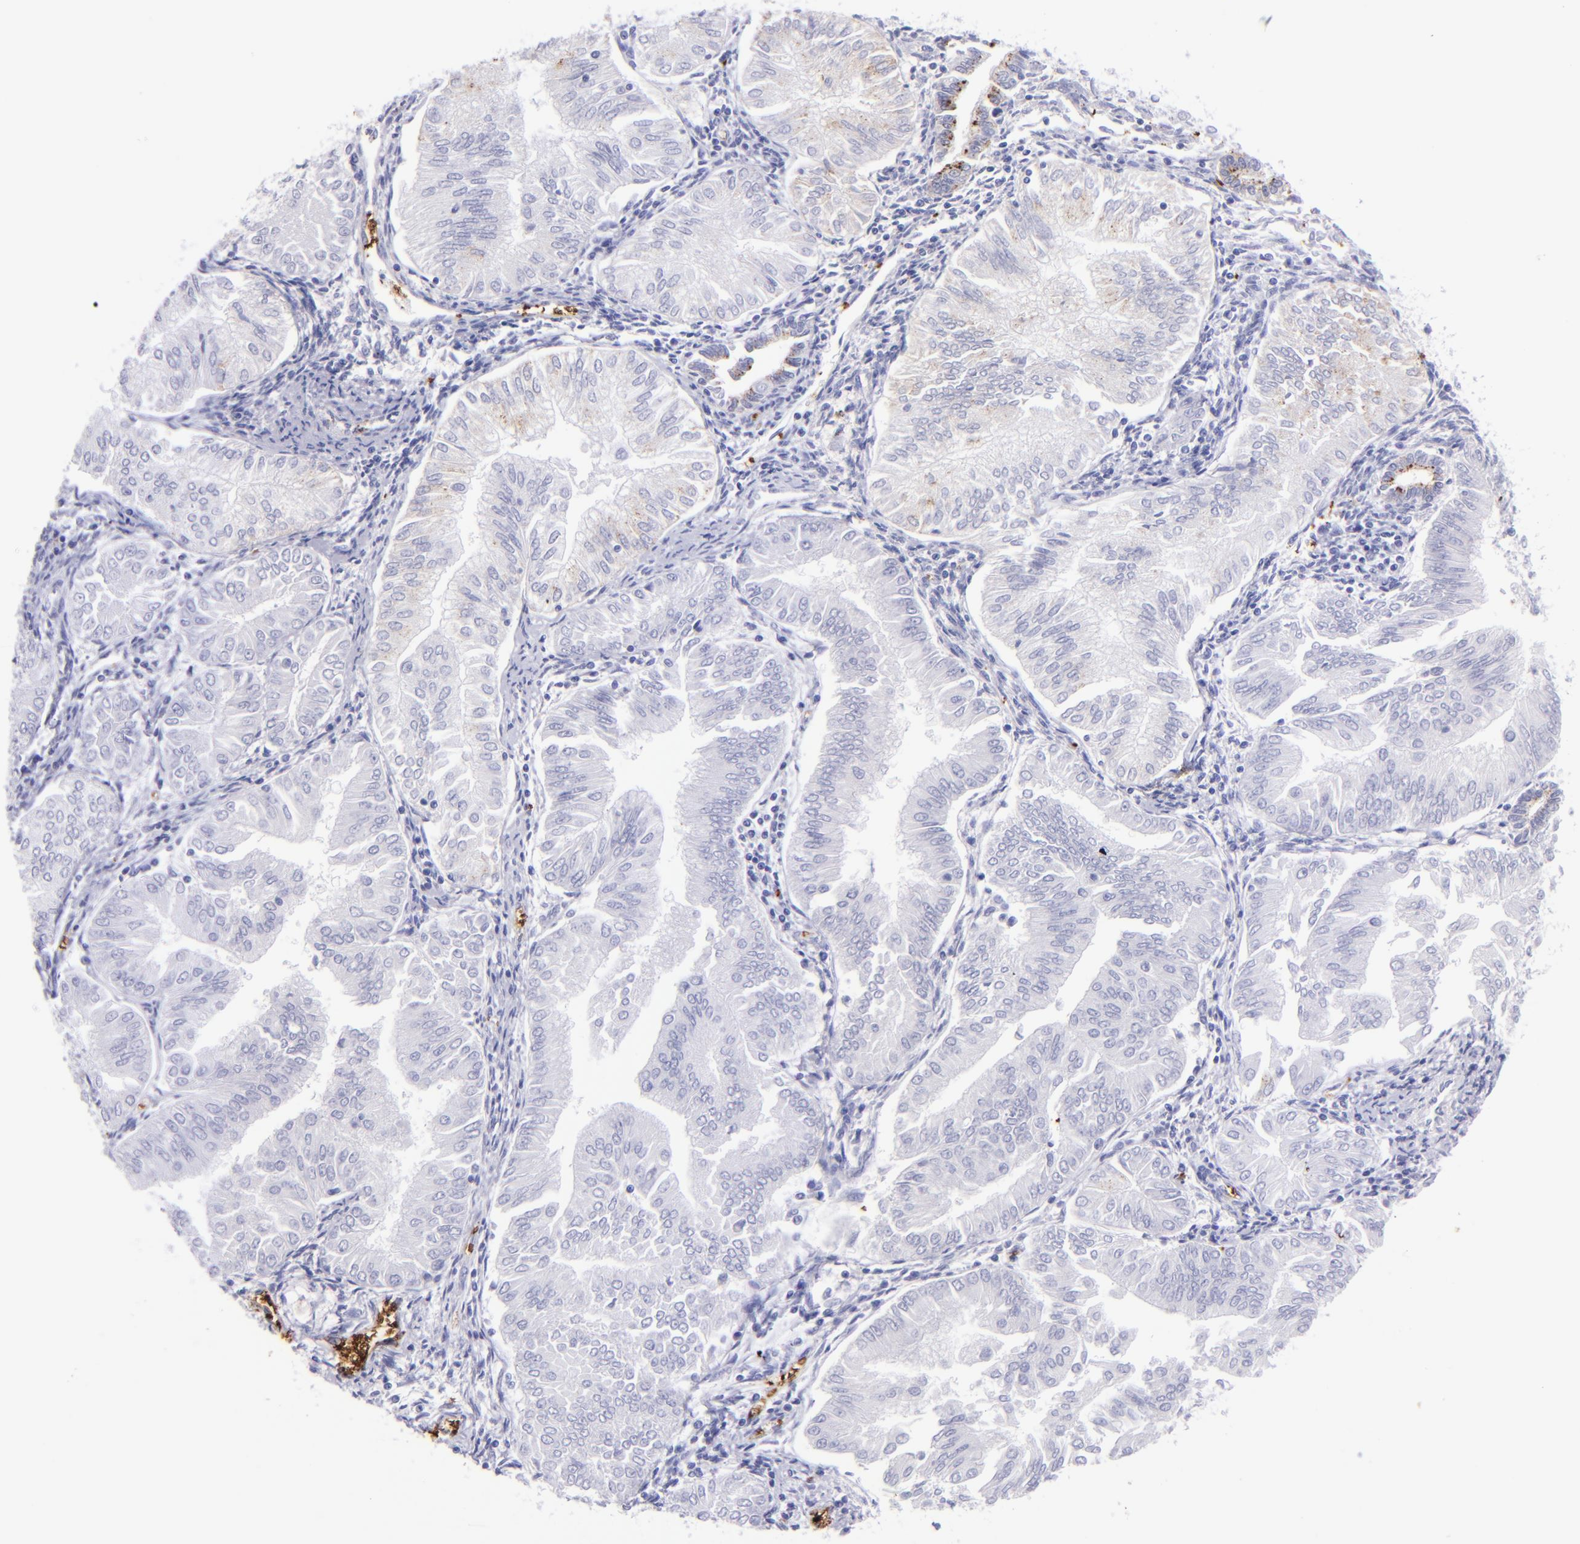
{"staining": {"intensity": "negative", "quantity": "none", "location": "none"}, "tissue": "endometrial cancer", "cell_type": "Tumor cells", "image_type": "cancer", "snomed": [{"axis": "morphology", "description": "Adenocarcinoma, NOS"}, {"axis": "topography", "description": "Endometrium"}], "caption": "An IHC micrograph of endometrial cancer (adenocarcinoma) is shown. There is no staining in tumor cells of endometrial cancer (adenocarcinoma).", "gene": "GYPA", "patient": {"sex": "female", "age": 53}}